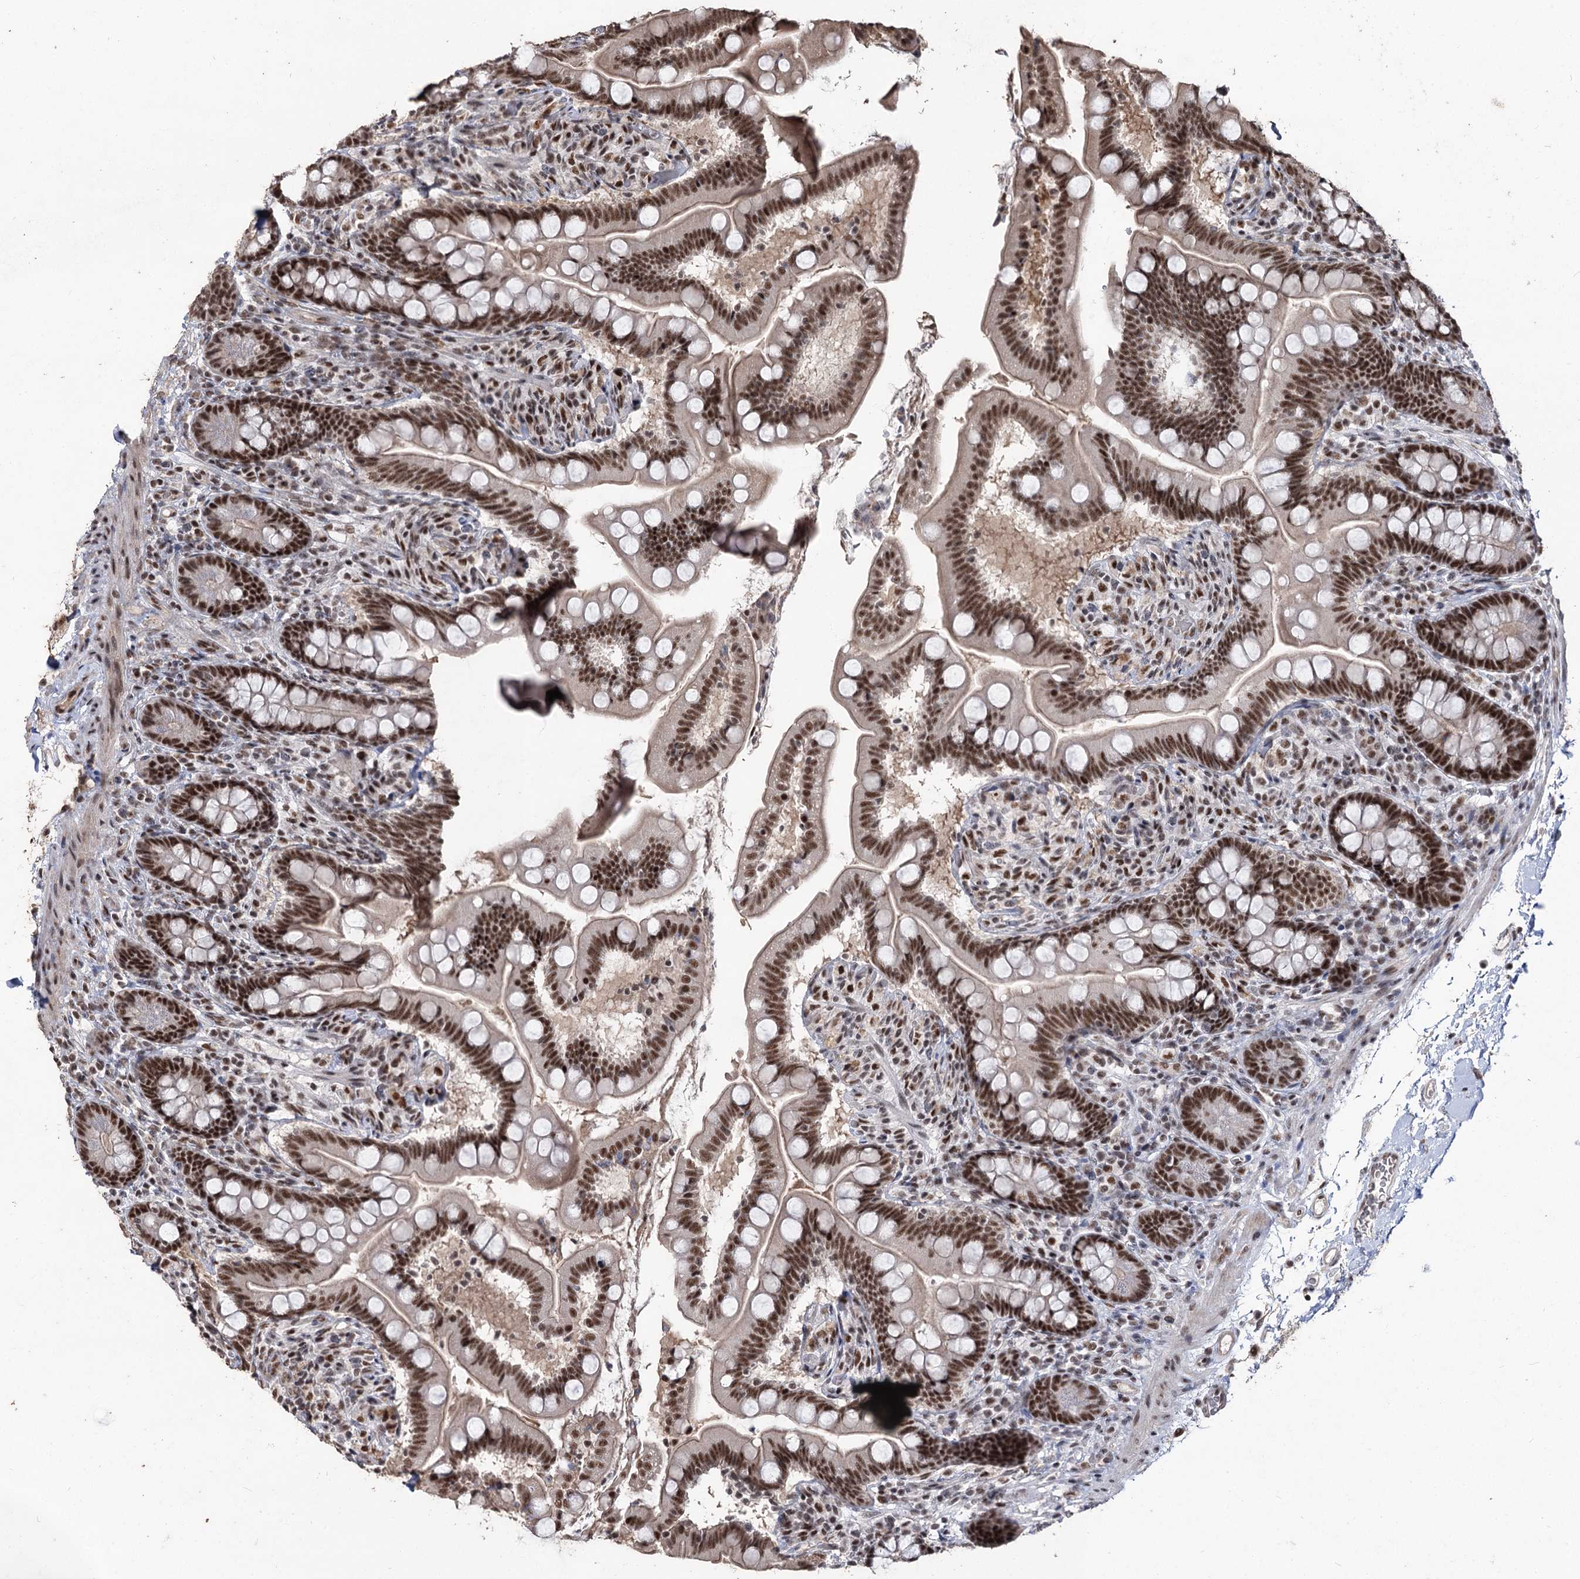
{"staining": {"intensity": "strong", "quantity": ">75%", "location": "nuclear"}, "tissue": "small intestine", "cell_type": "Glandular cells", "image_type": "normal", "snomed": [{"axis": "morphology", "description": "Normal tissue, NOS"}, {"axis": "topography", "description": "Small intestine"}], "caption": "Immunohistochemistry of normal small intestine exhibits high levels of strong nuclear staining in approximately >75% of glandular cells.", "gene": "U2SURP", "patient": {"sex": "female", "age": 64}}